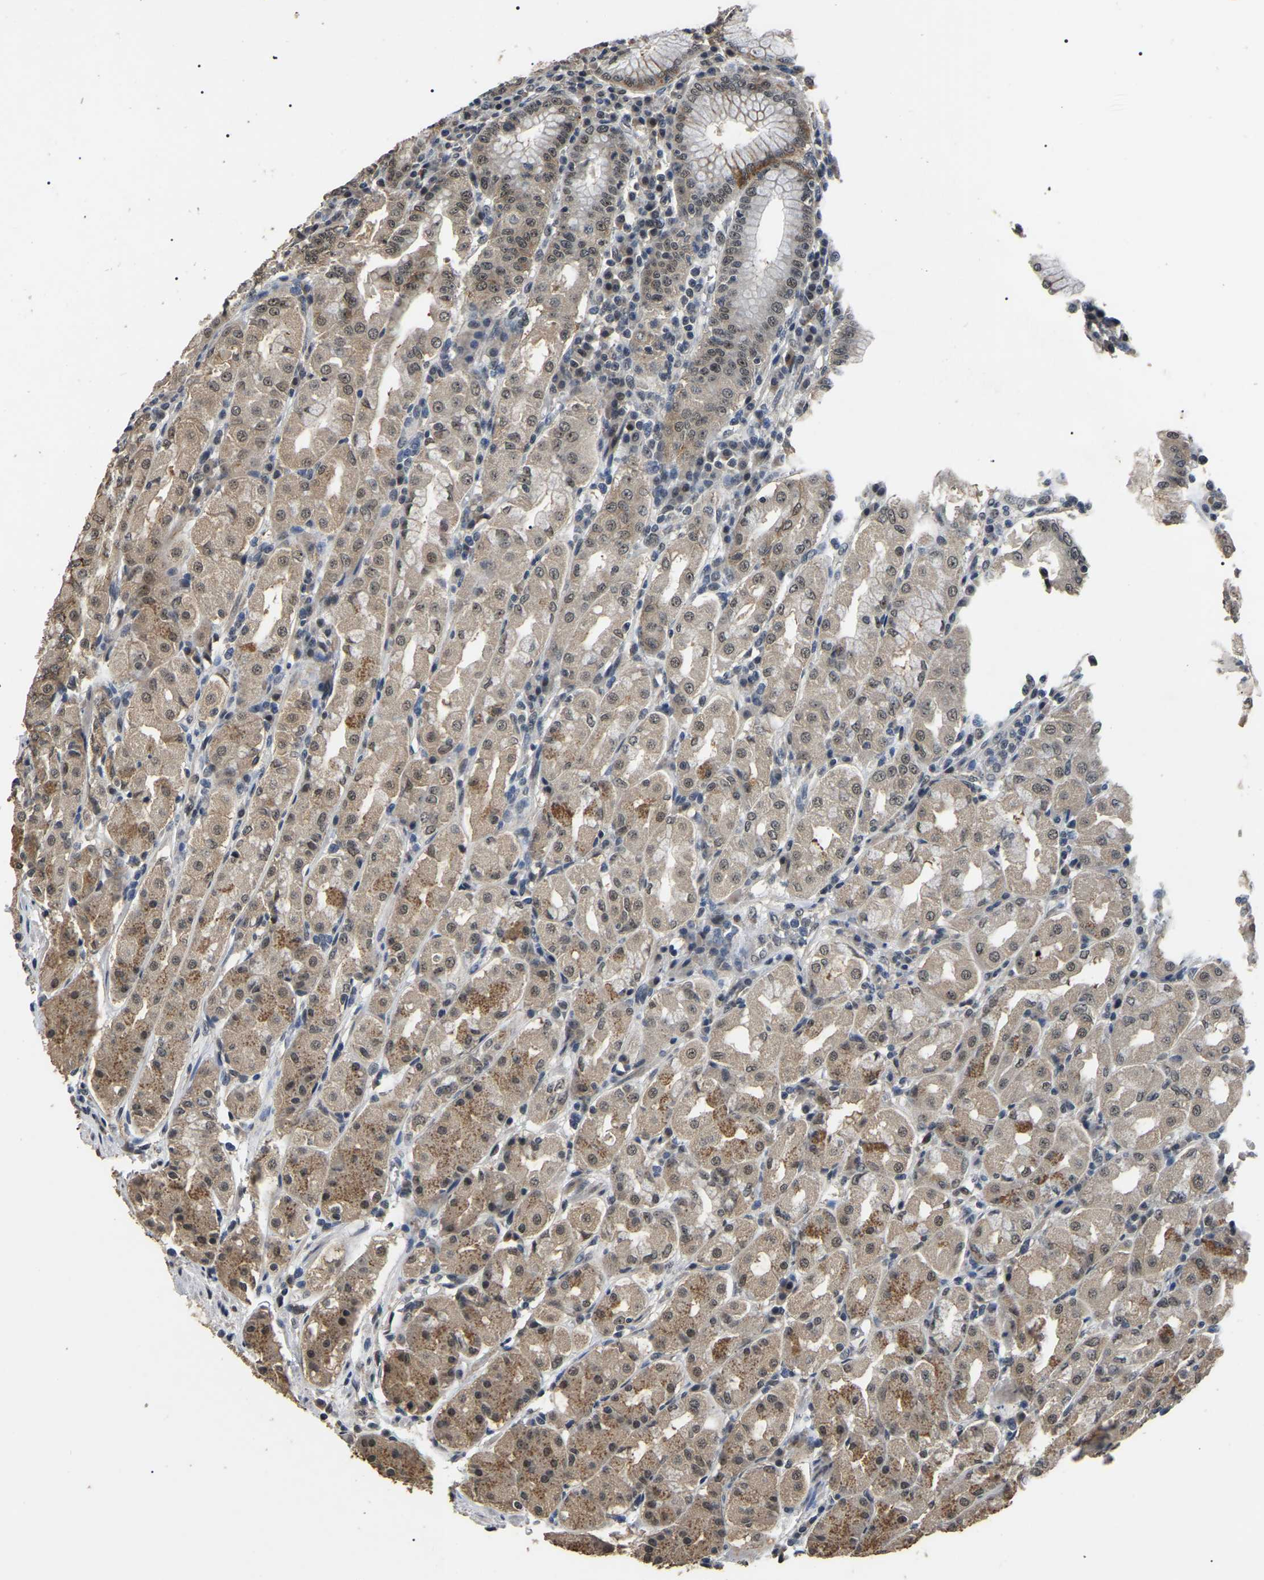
{"staining": {"intensity": "moderate", "quantity": "25%-75%", "location": "cytoplasmic/membranous,nuclear"}, "tissue": "stomach", "cell_type": "Glandular cells", "image_type": "normal", "snomed": [{"axis": "morphology", "description": "Normal tissue, NOS"}, {"axis": "topography", "description": "Stomach"}, {"axis": "topography", "description": "Stomach, lower"}], "caption": "This histopathology image displays immunohistochemistry (IHC) staining of benign stomach, with medium moderate cytoplasmic/membranous,nuclear staining in about 25%-75% of glandular cells.", "gene": "PPM1E", "patient": {"sex": "female", "age": 56}}